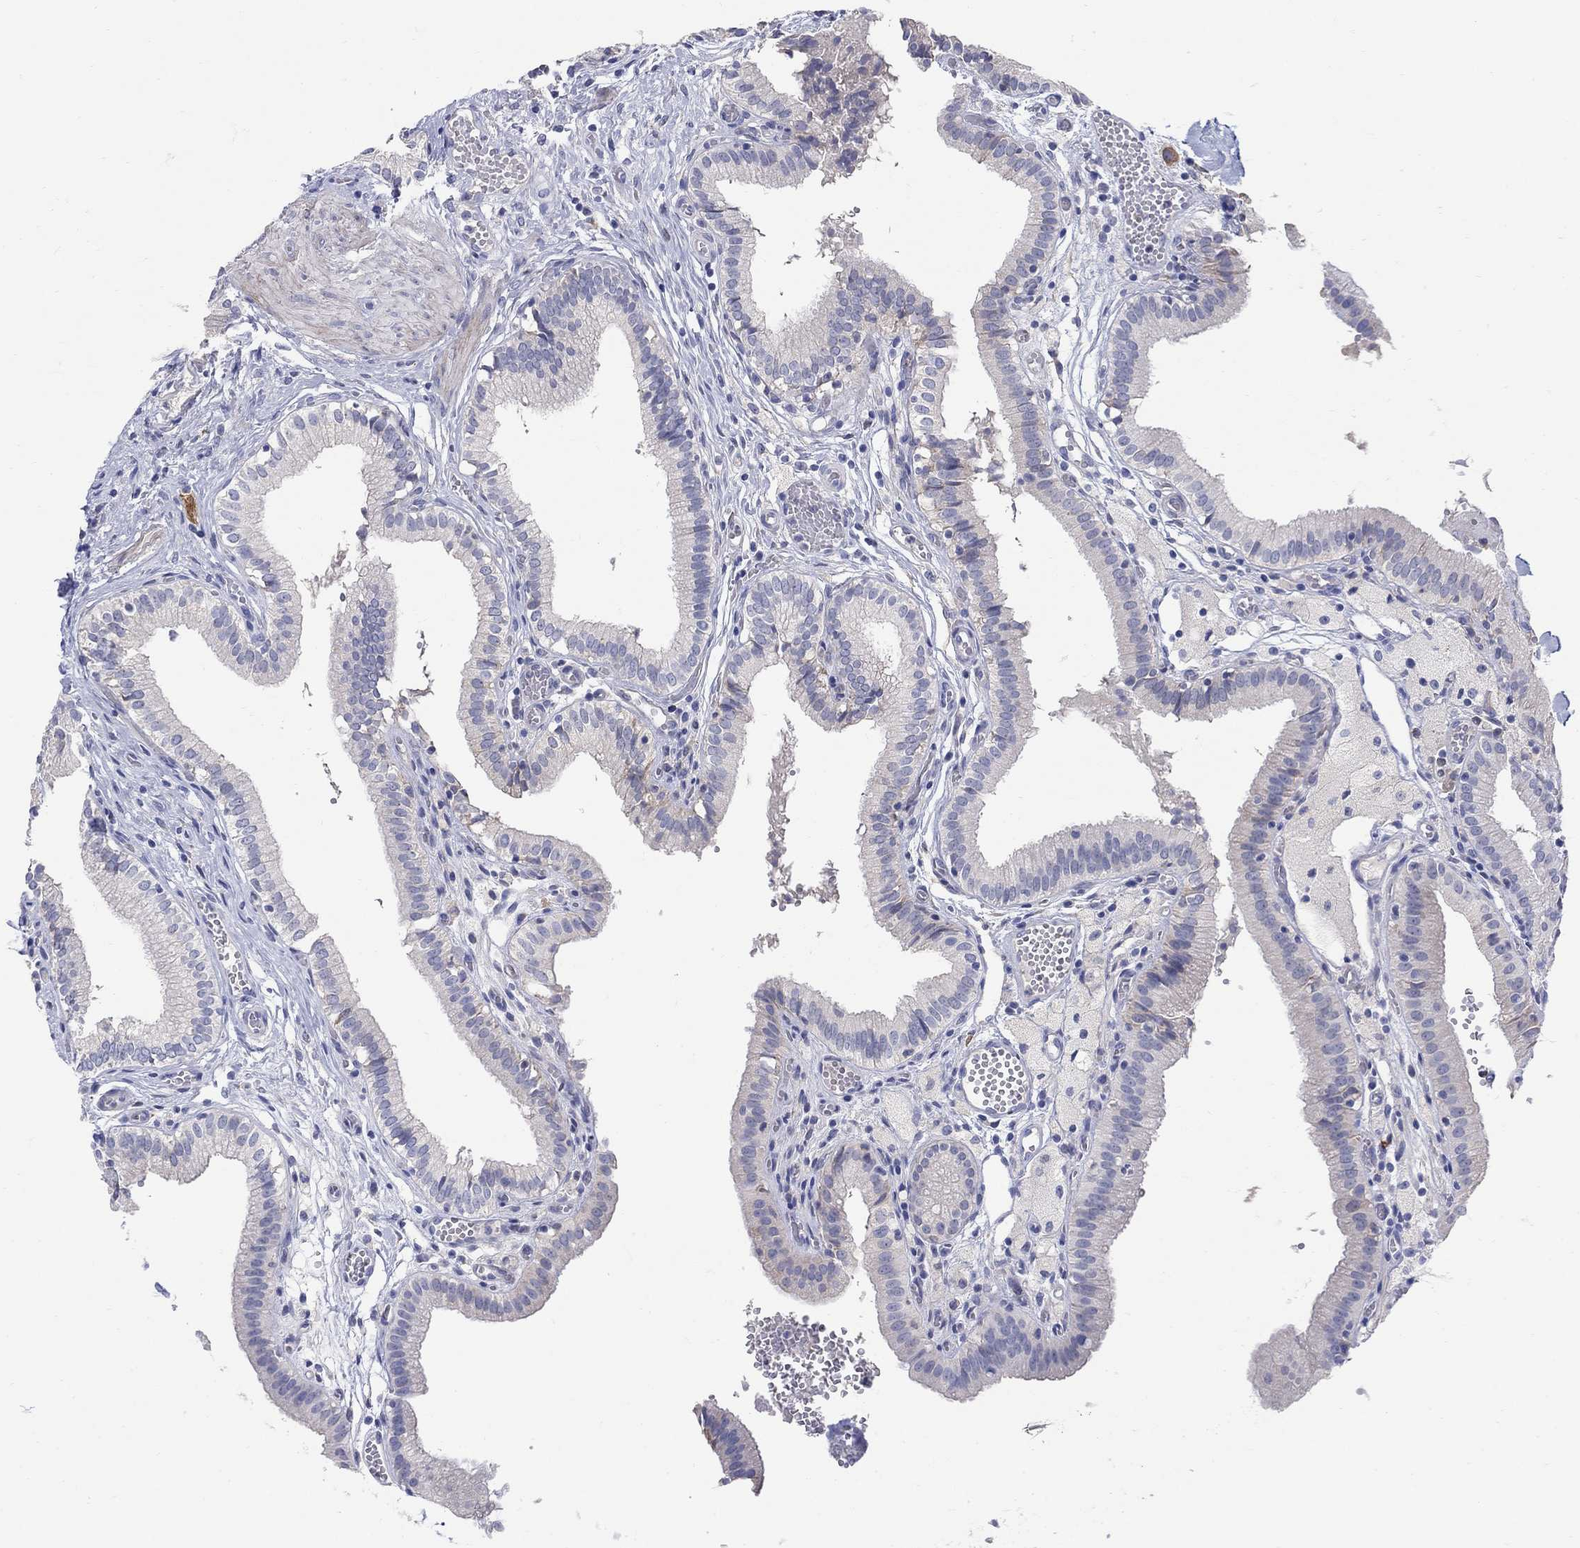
{"staining": {"intensity": "negative", "quantity": "none", "location": "none"}, "tissue": "gallbladder", "cell_type": "Glandular cells", "image_type": "normal", "snomed": [{"axis": "morphology", "description": "Normal tissue, NOS"}, {"axis": "topography", "description": "Gallbladder"}], "caption": "This is an immunohistochemistry (IHC) photomicrograph of normal gallbladder. There is no staining in glandular cells.", "gene": "REEP2", "patient": {"sex": "female", "age": 24}}